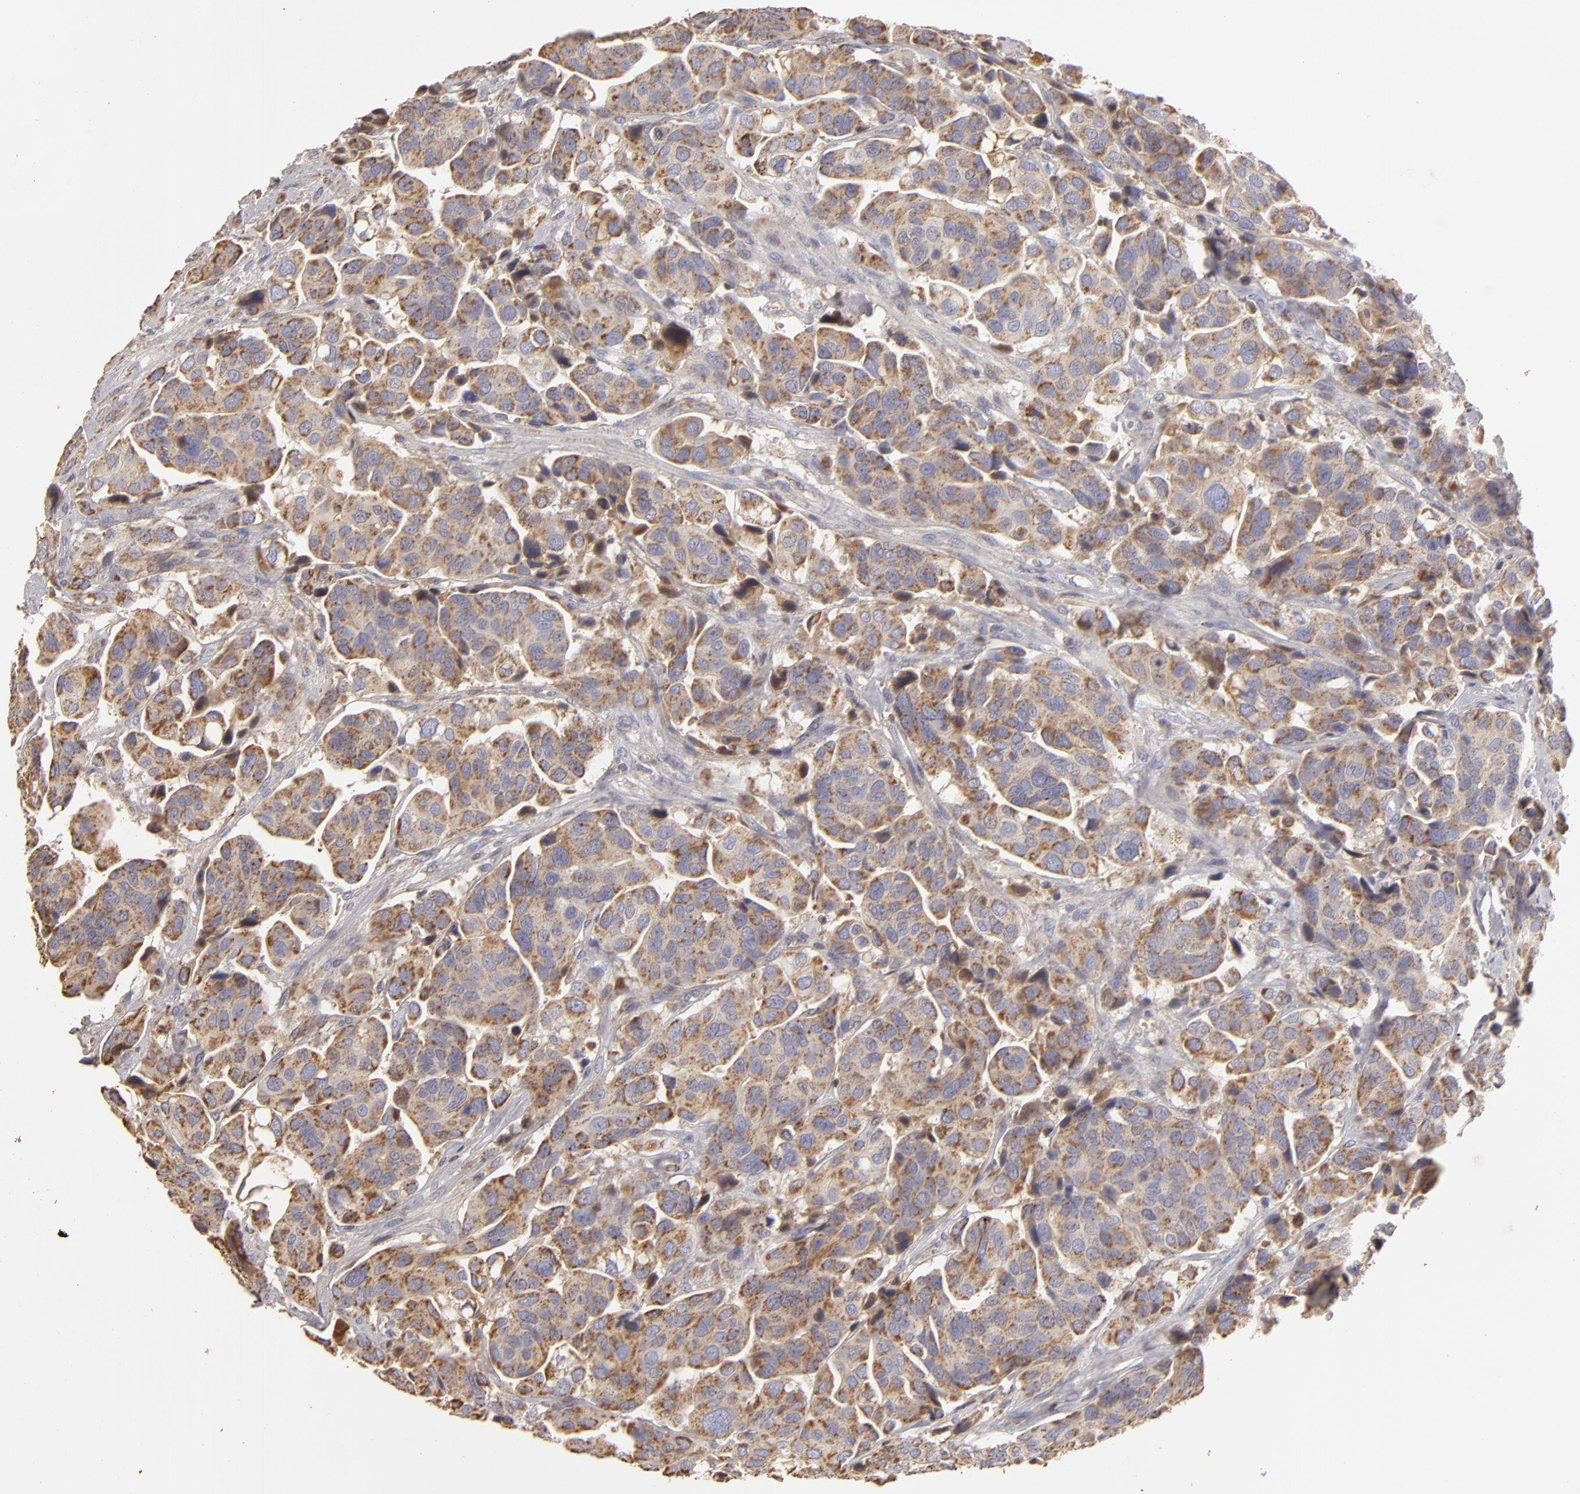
{"staining": {"intensity": "weak", "quantity": ">75%", "location": "cytoplasmic/membranous"}, "tissue": "urothelial cancer", "cell_type": "Tumor cells", "image_type": "cancer", "snomed": [{"axis": "morphology", "description": "Adenocarcinoma, NOS"}, {"axis": "topography", "description": "Urinary bladder"}], "caption": "The photomicrograph reveals immunohistochemical staining of urothelial cancer. There is weak cytoplasmic/membranous expression is seen in about >75% of tumor cells. (DAB (3,3'-diaminobenzidine) = brown stain, brightfield microscopy at high magnification).", "gene": "CFB", "patient": {"sex": "male", "age": 61}}